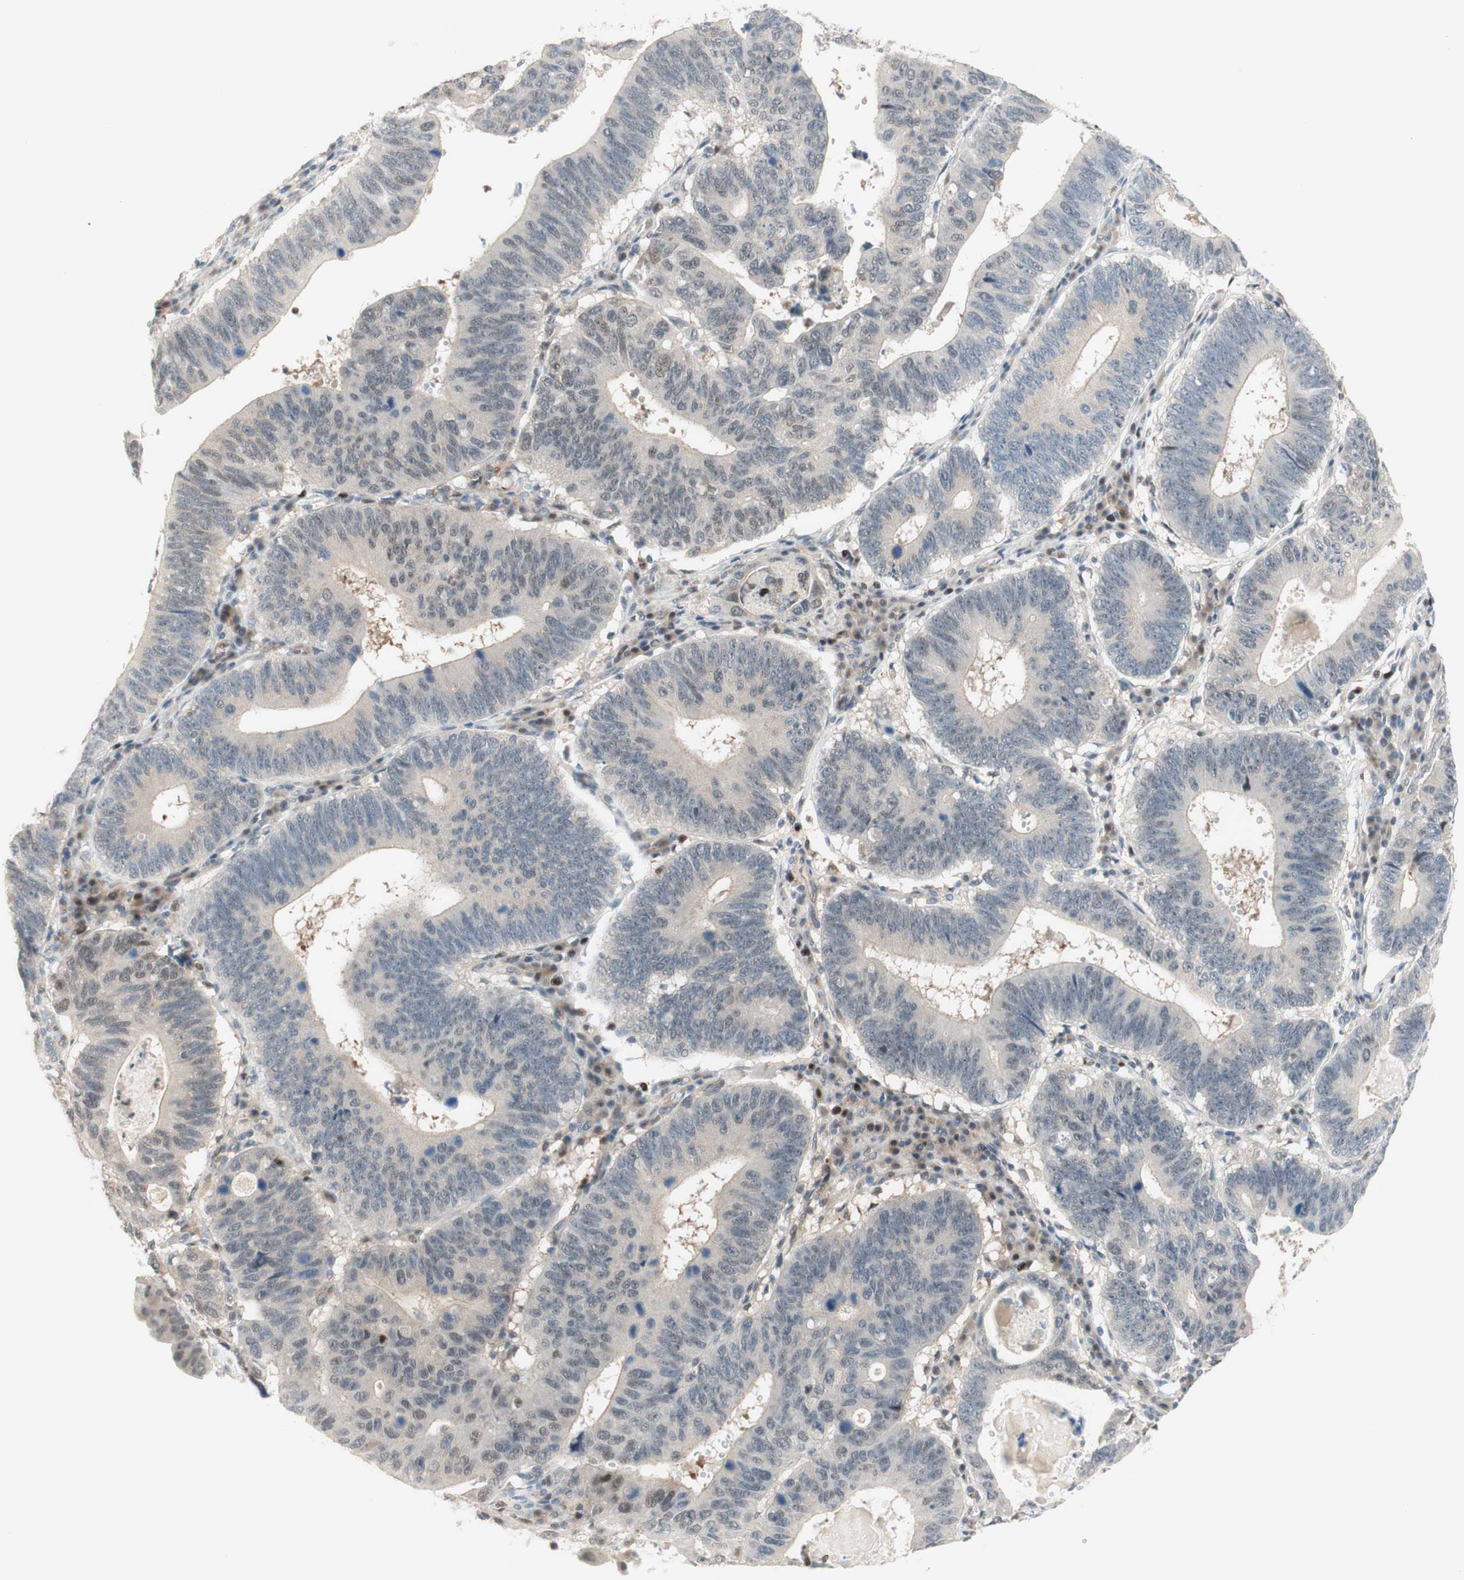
{"staining": {"intensity": "weak", "quantity": "25%-75%", "location": "nuclear"}, "tissue": "stomach cancer", "cell_type": "Tumor cells", "image_type": "cancer", "snomed": [{"axis": "morphology", "description": "Adenocarcinoma, NOS"}, {"axis": "topography", "description": "Stomach"}], "caption": "This image reveals immunohistochemistry (IHC) staining of stomach cancer (adenocarcinoma), with low weak nuclear positivity in about 25%-75% of tumor cells.", "gene": "RFNG", "patient": {"sex": "male", "age": 59}}